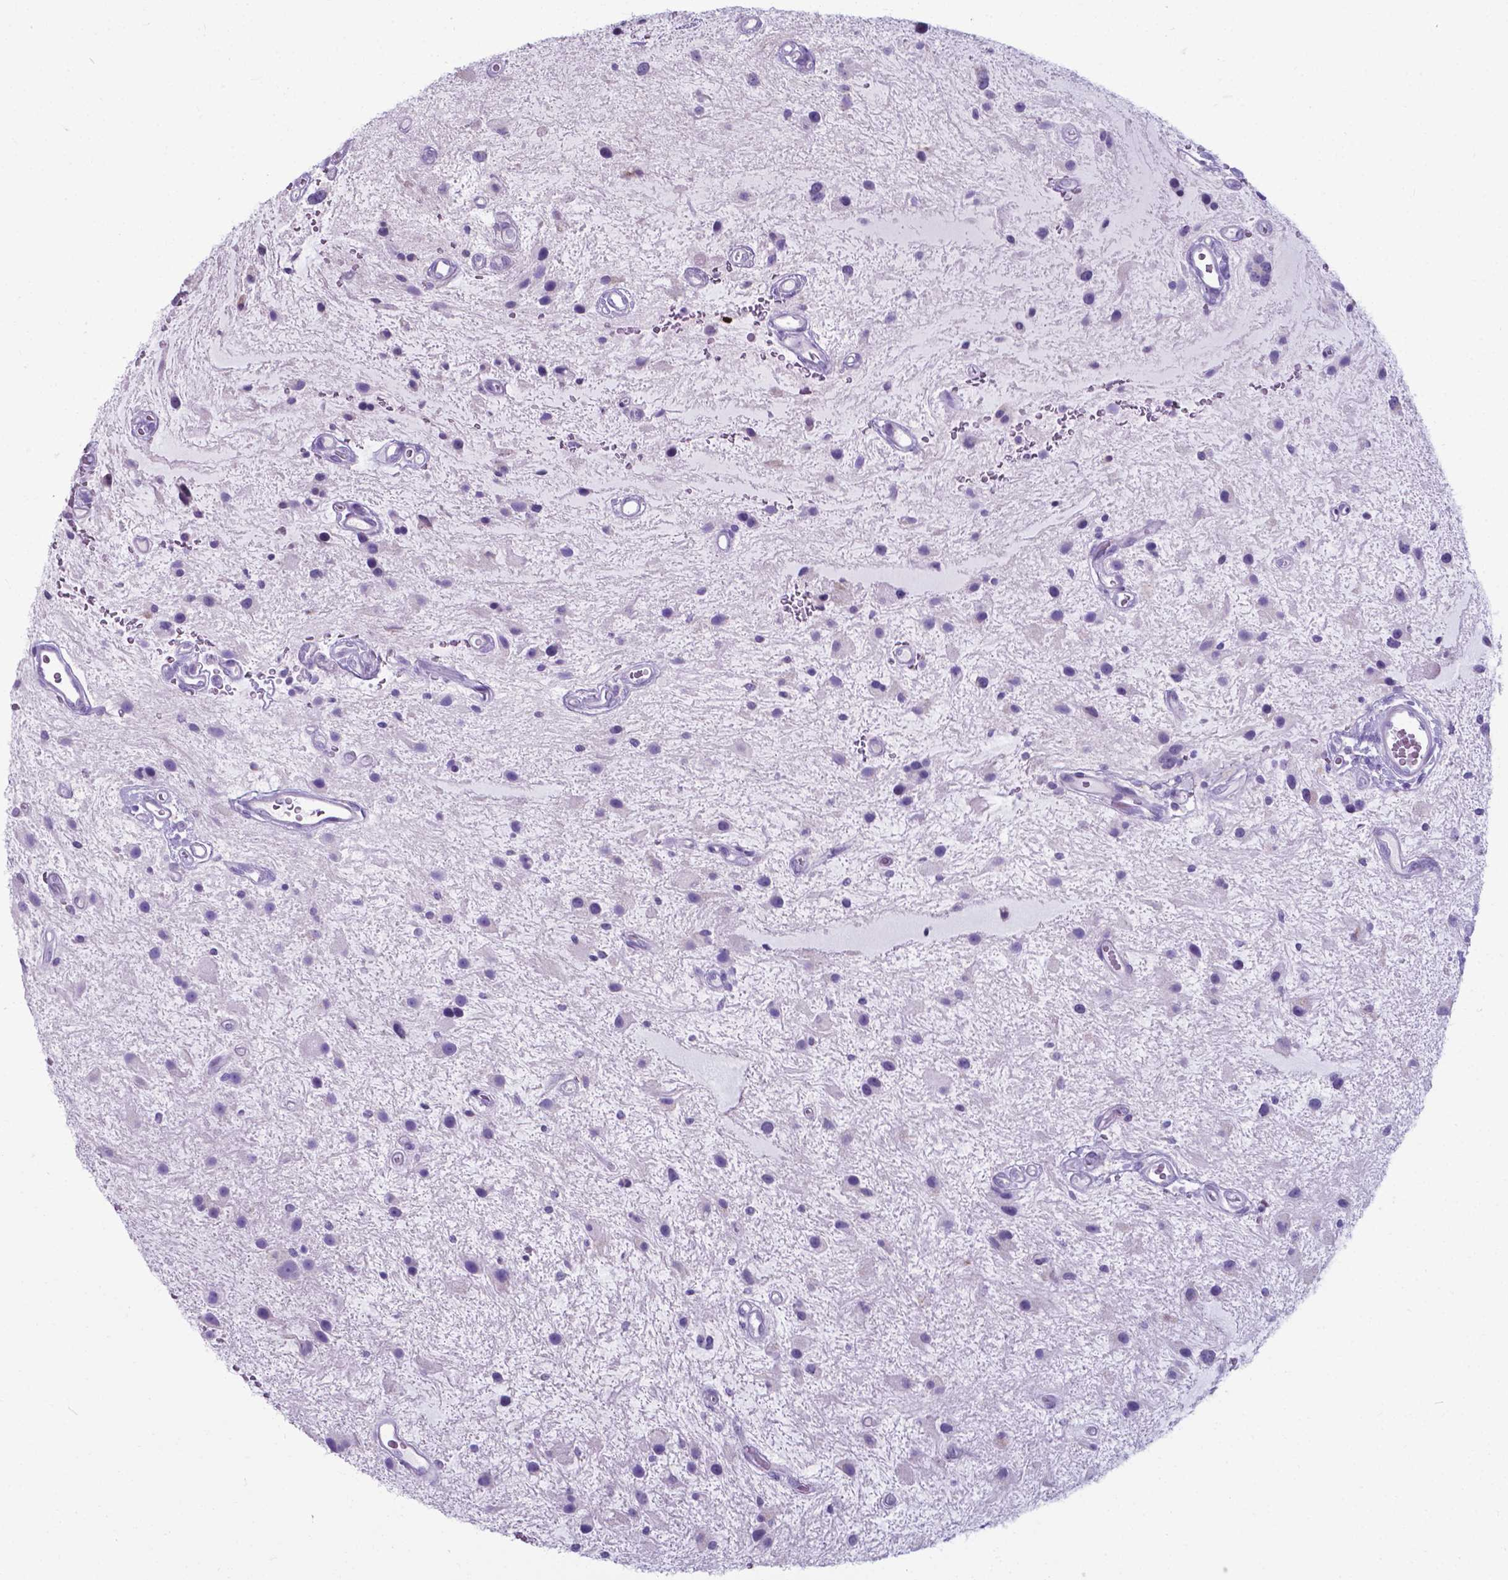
{"staining": {"intensity": "negative", "quantity": "none", "location": "none"}, "tissue": "glioma", "cell_type": "Tumor cells", "image_type": "cancer", "snomed": [{"axis": "morphology", "description": "Glioma, malignant, Low grade"}, {"axis": "topography", "description": "Cerebellum"}], "caption": "Malignant low-grade glioma was stained to show a protein in brown. There is no significant expression in tumor cells.", "gene": "AP5B1", "patient": {"sex": "female", "age": 14}}